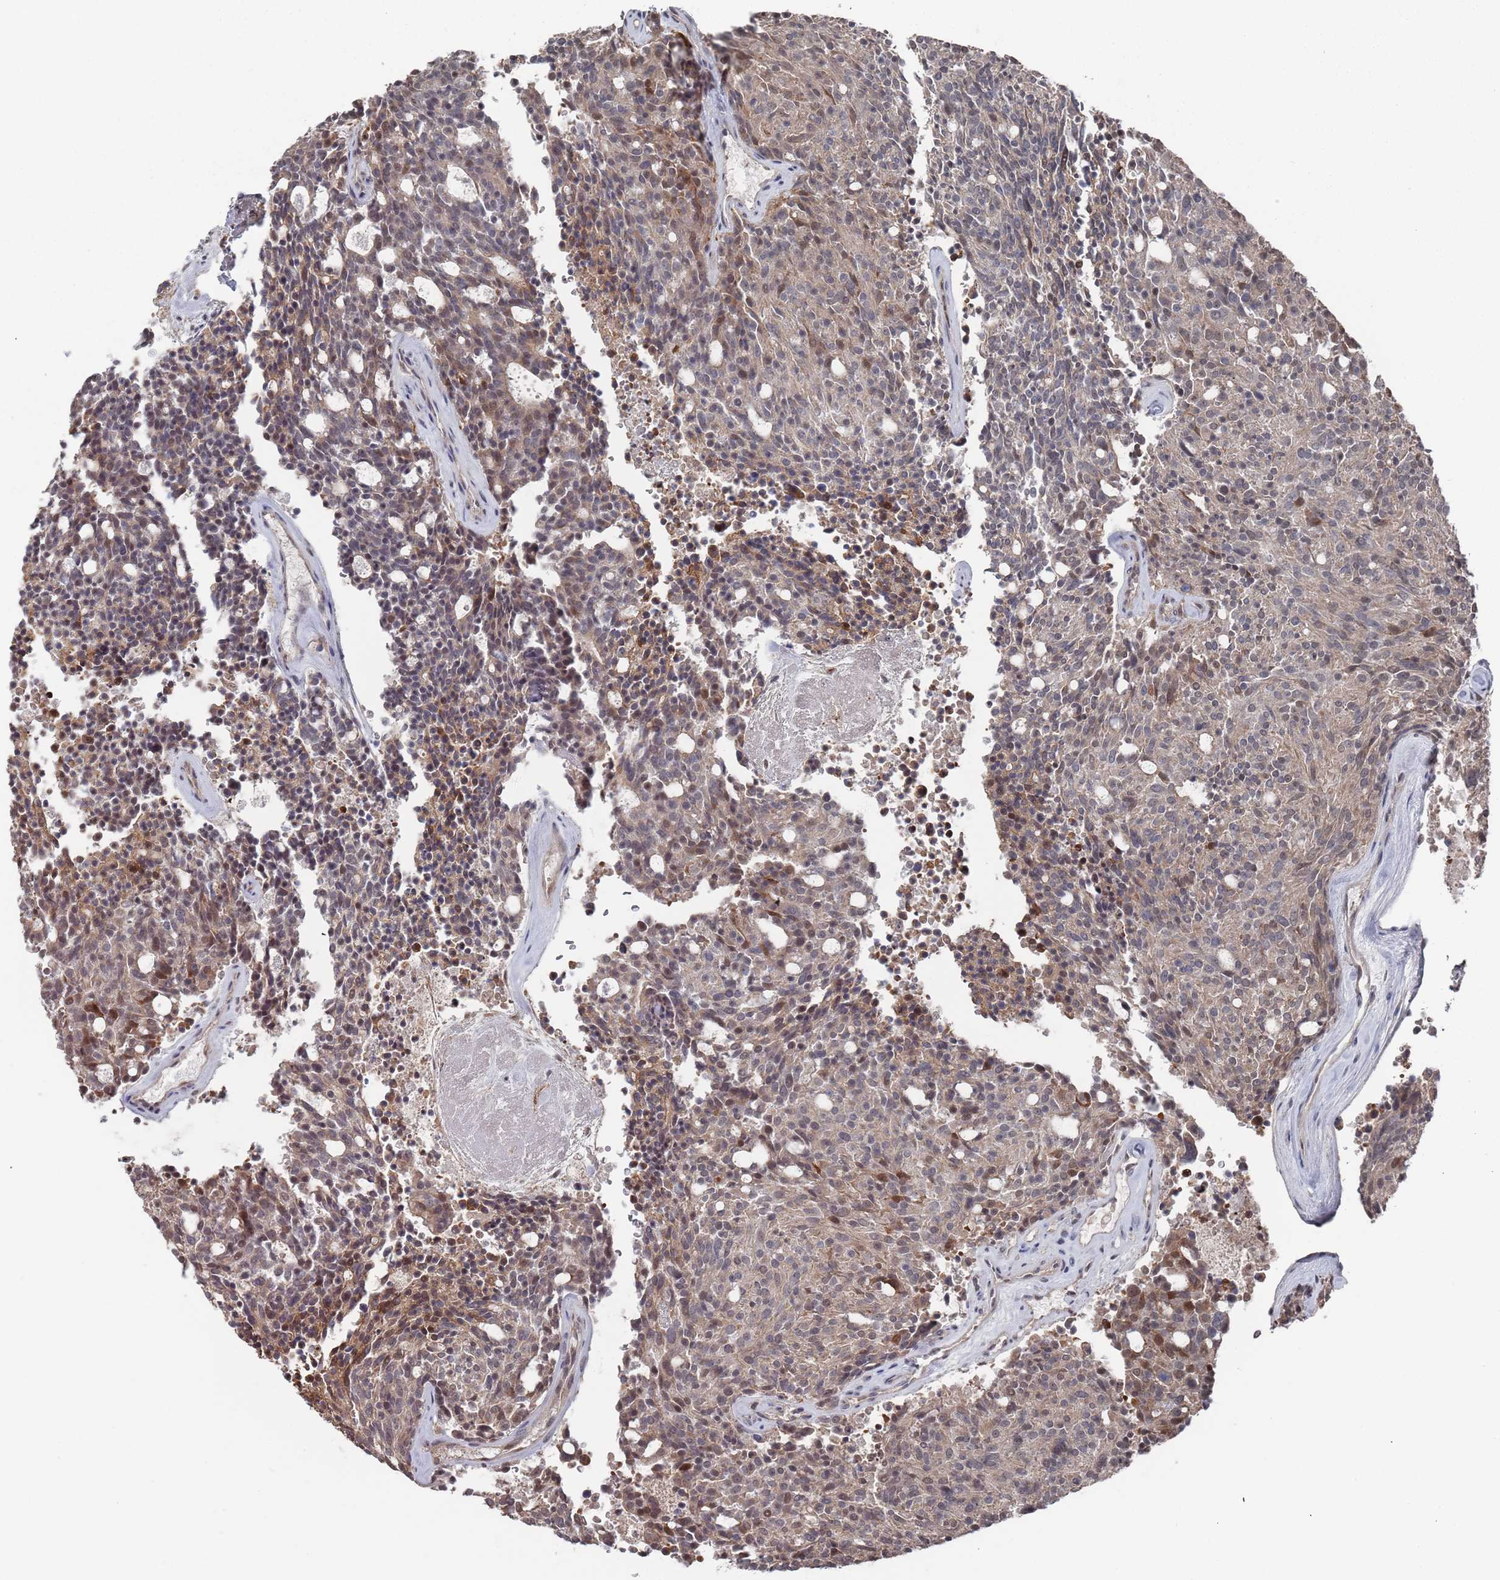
{"staining": {"intensity": "moderate", "quantity": "<25%", "location": "cytoplasmic/membranous,nuclear"}, "tissue": "carcinoid", "cell_type": "Tumor cells", "image_type": "cancer", "snomed": [{"axis": "morphology", "description": "Carcinoid, malignant, NOS"}, {"axis": "topography", "description": "Pancreas"}], "caption": "A photomicrograph of carcinoid stained for a protein shows moderate cytoplasmic/membranous and nuclear brown staining in tumor cells. The staining was performed using DAB, with brown indicating positive protein expression. Nuclei are stained blue with hematoxylin.", "gene": "DGKD", "patient": {"sex": "female", "age": 54}}